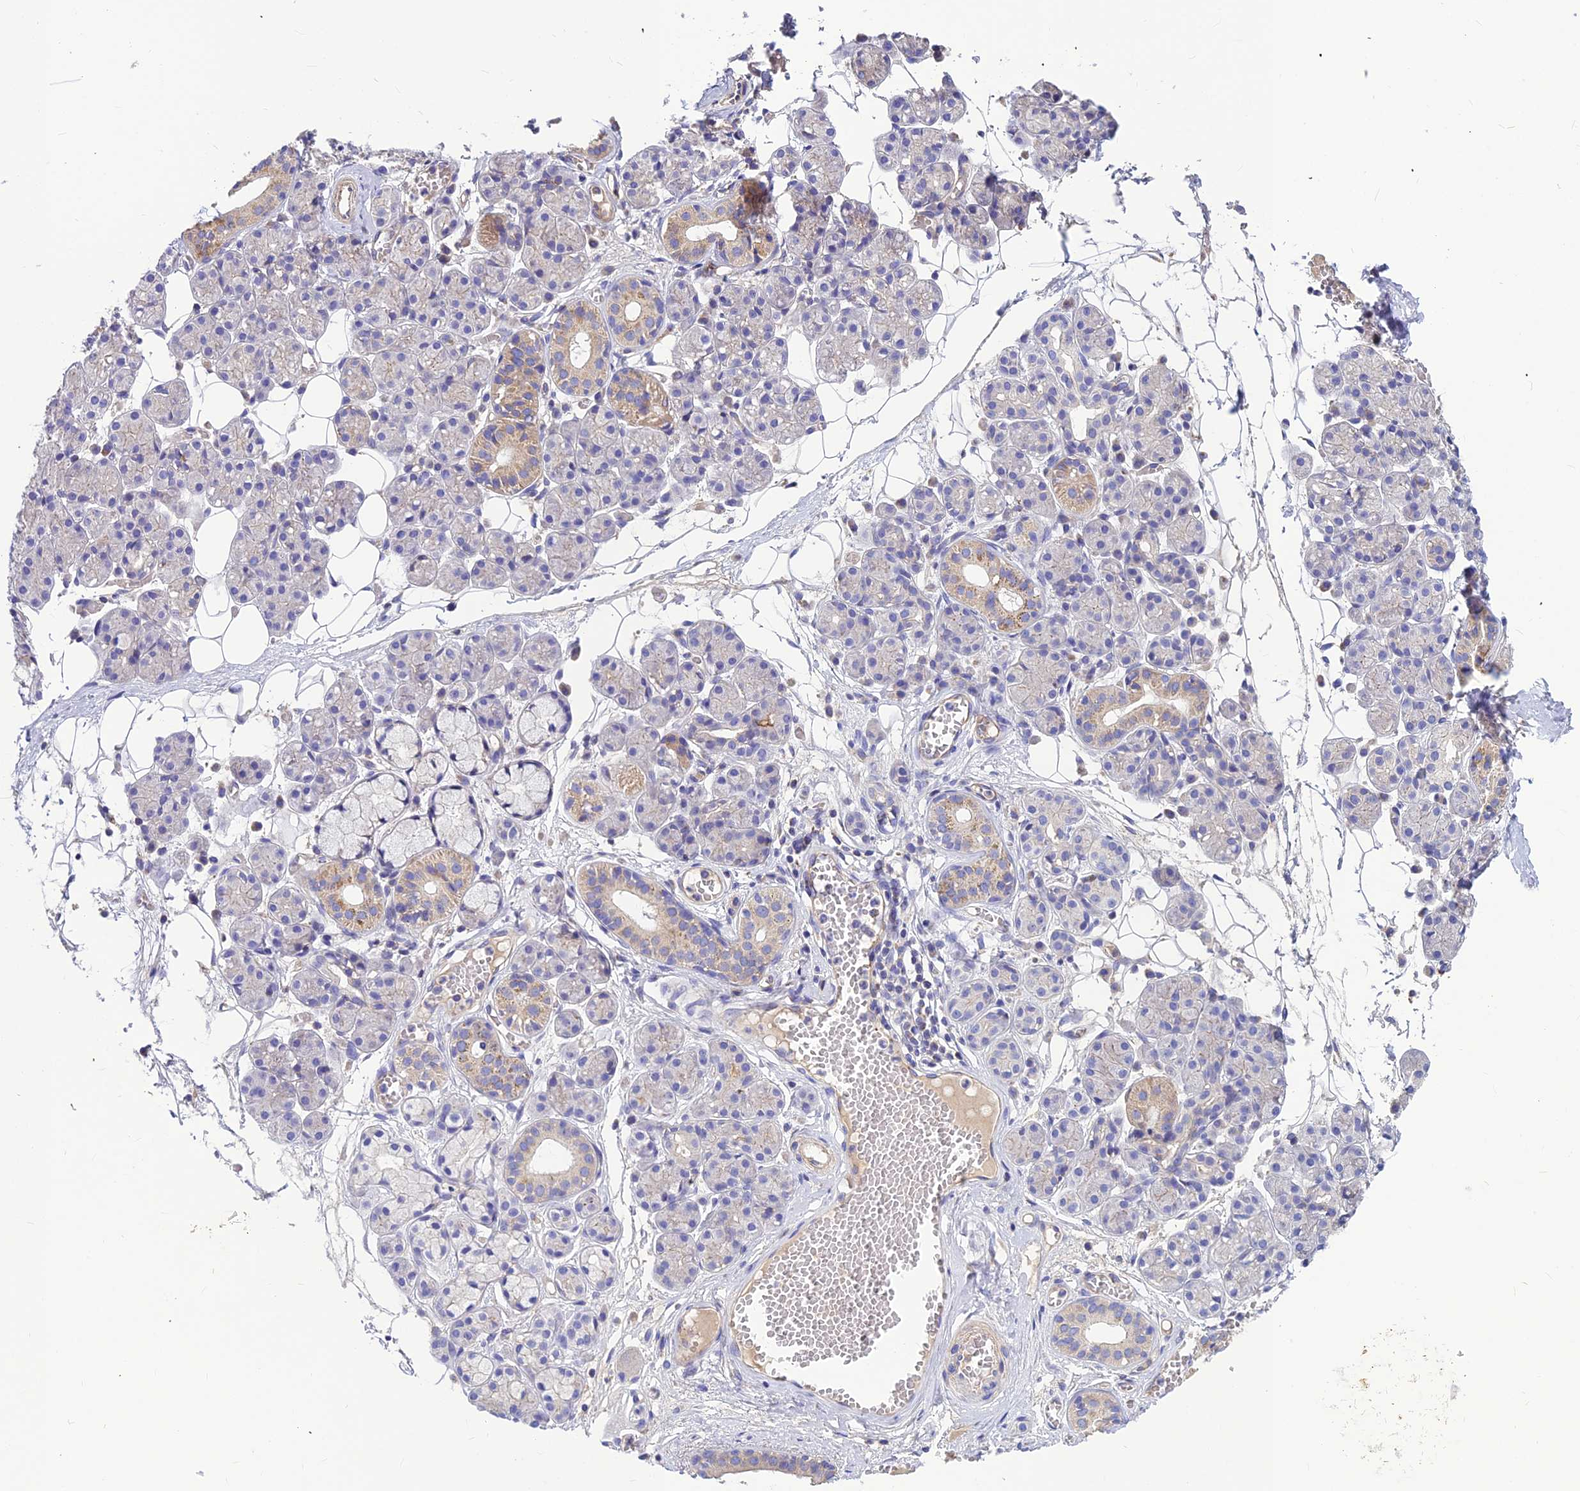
{"staining": {"intensity": "weak", "quantity": "<25%", "location": "cytoplasmic/membranous"}, "tissue": "salivary gland", "cell_type": "Glandular cells", "image_type": "normal", "snomed": [{"axis": "morphology", "description": "Normal tissue, NOS"}, {"axis": "topography", "description": "Salivary gland"}], "caption": "IHC histopathology image of normal salivary gland stained for a protein (brown), which exhibits no staining in glandular cells. The staining is performed using DAB brown chromogen with nuclei counter-stained in using hematoxylin.", "gene": "ASPHD1", "patient": {"sex": "male", "age": 63}}